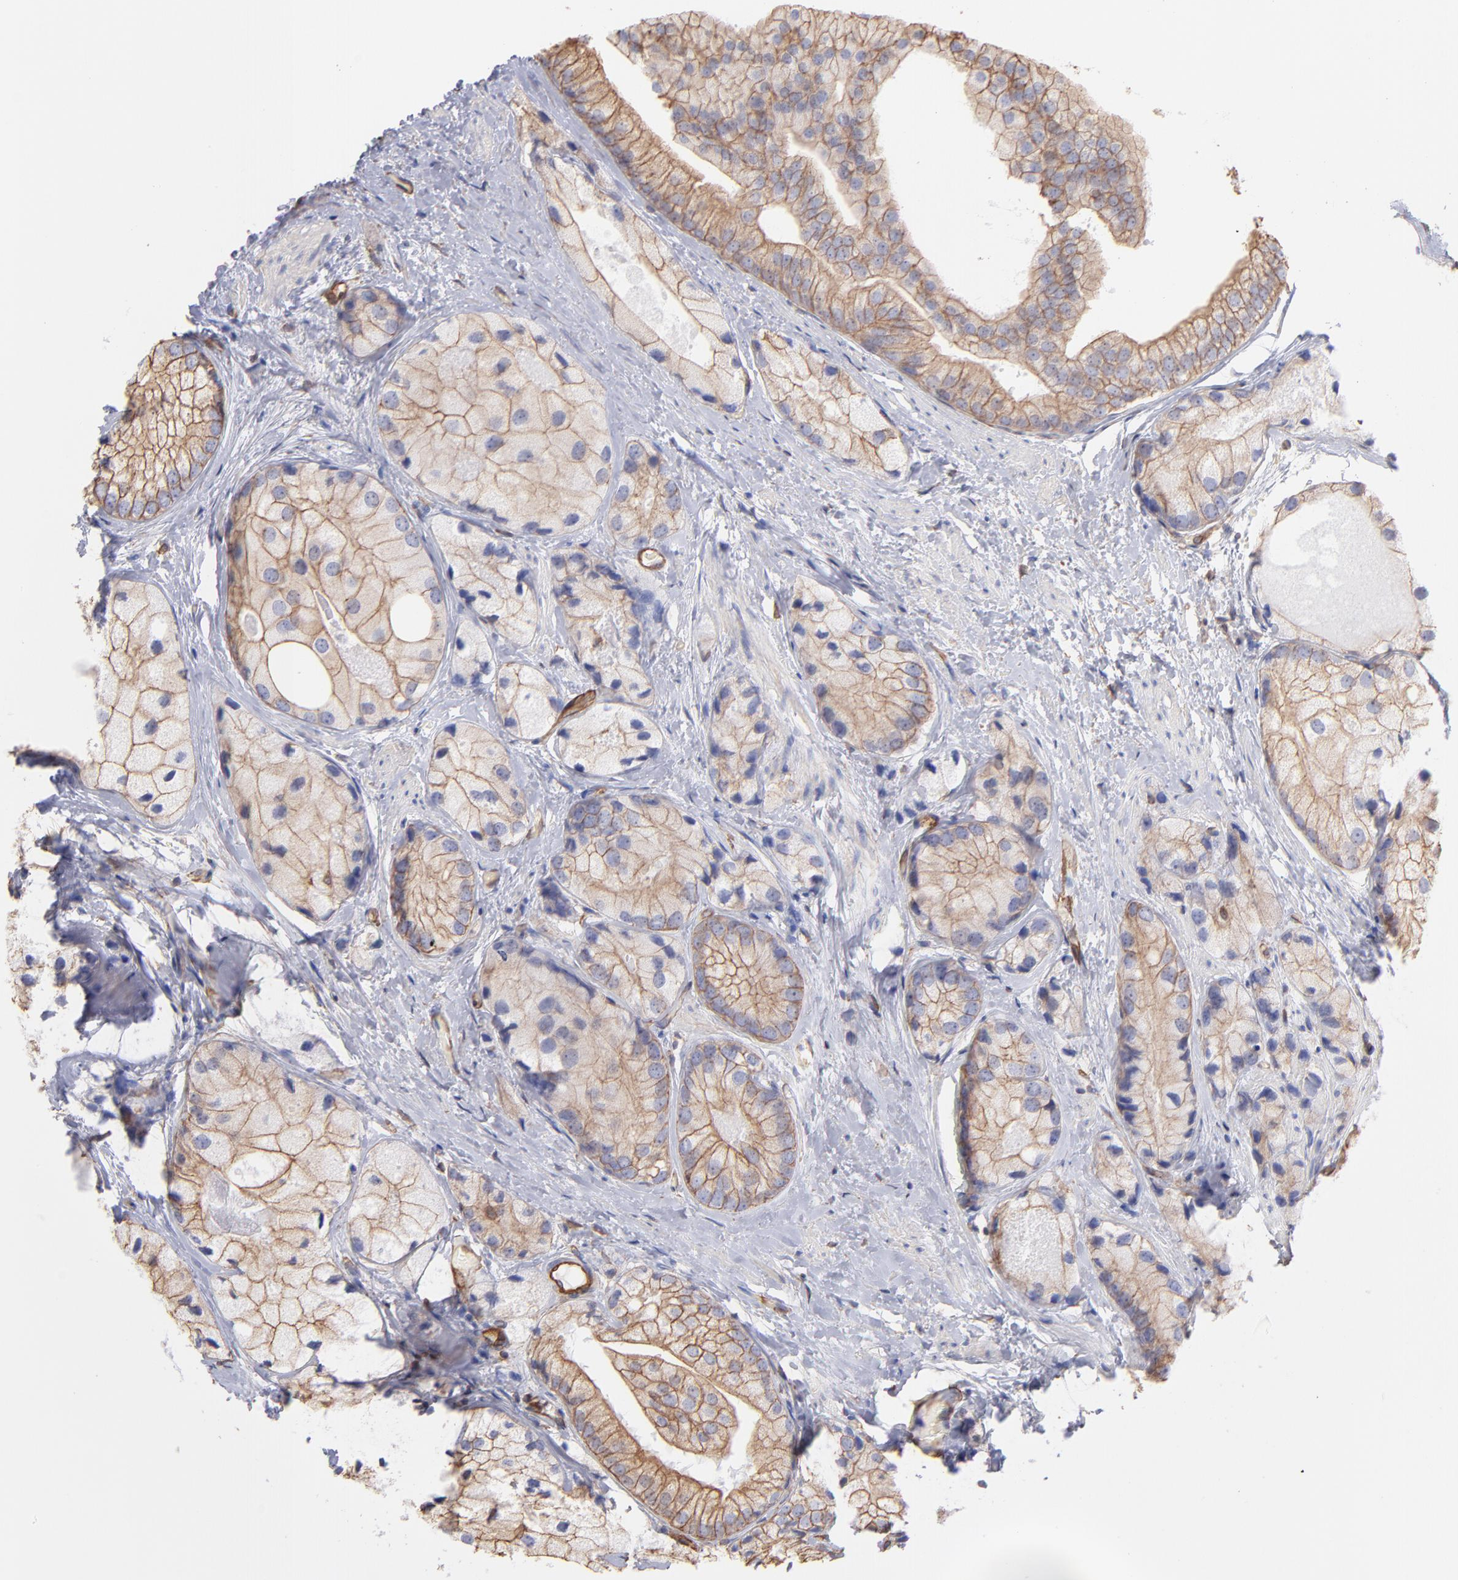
{"staining": {"intensity": "moderate", "quantity": ">75%", "location": "cytoplasmic/membranous"}, "tissue": "prostate cancer", "cell_type": "Tumor cells", "image_type": "cancer", "snomed": [{"axis": "morphology", "description": "Adenocarcinoma, Low grade"}, {"axis": "topography", "description": "Prostate"}], "caption": "Approximately >75% of tumor cells in human prostate adenocarcinoma (low-grade) show moderate cytoplasmic/membranous protein staining as visualized by brown immunohistochemical staining.", "gene": "PLEC", "patient": {"sex": "male", "age": 69}}